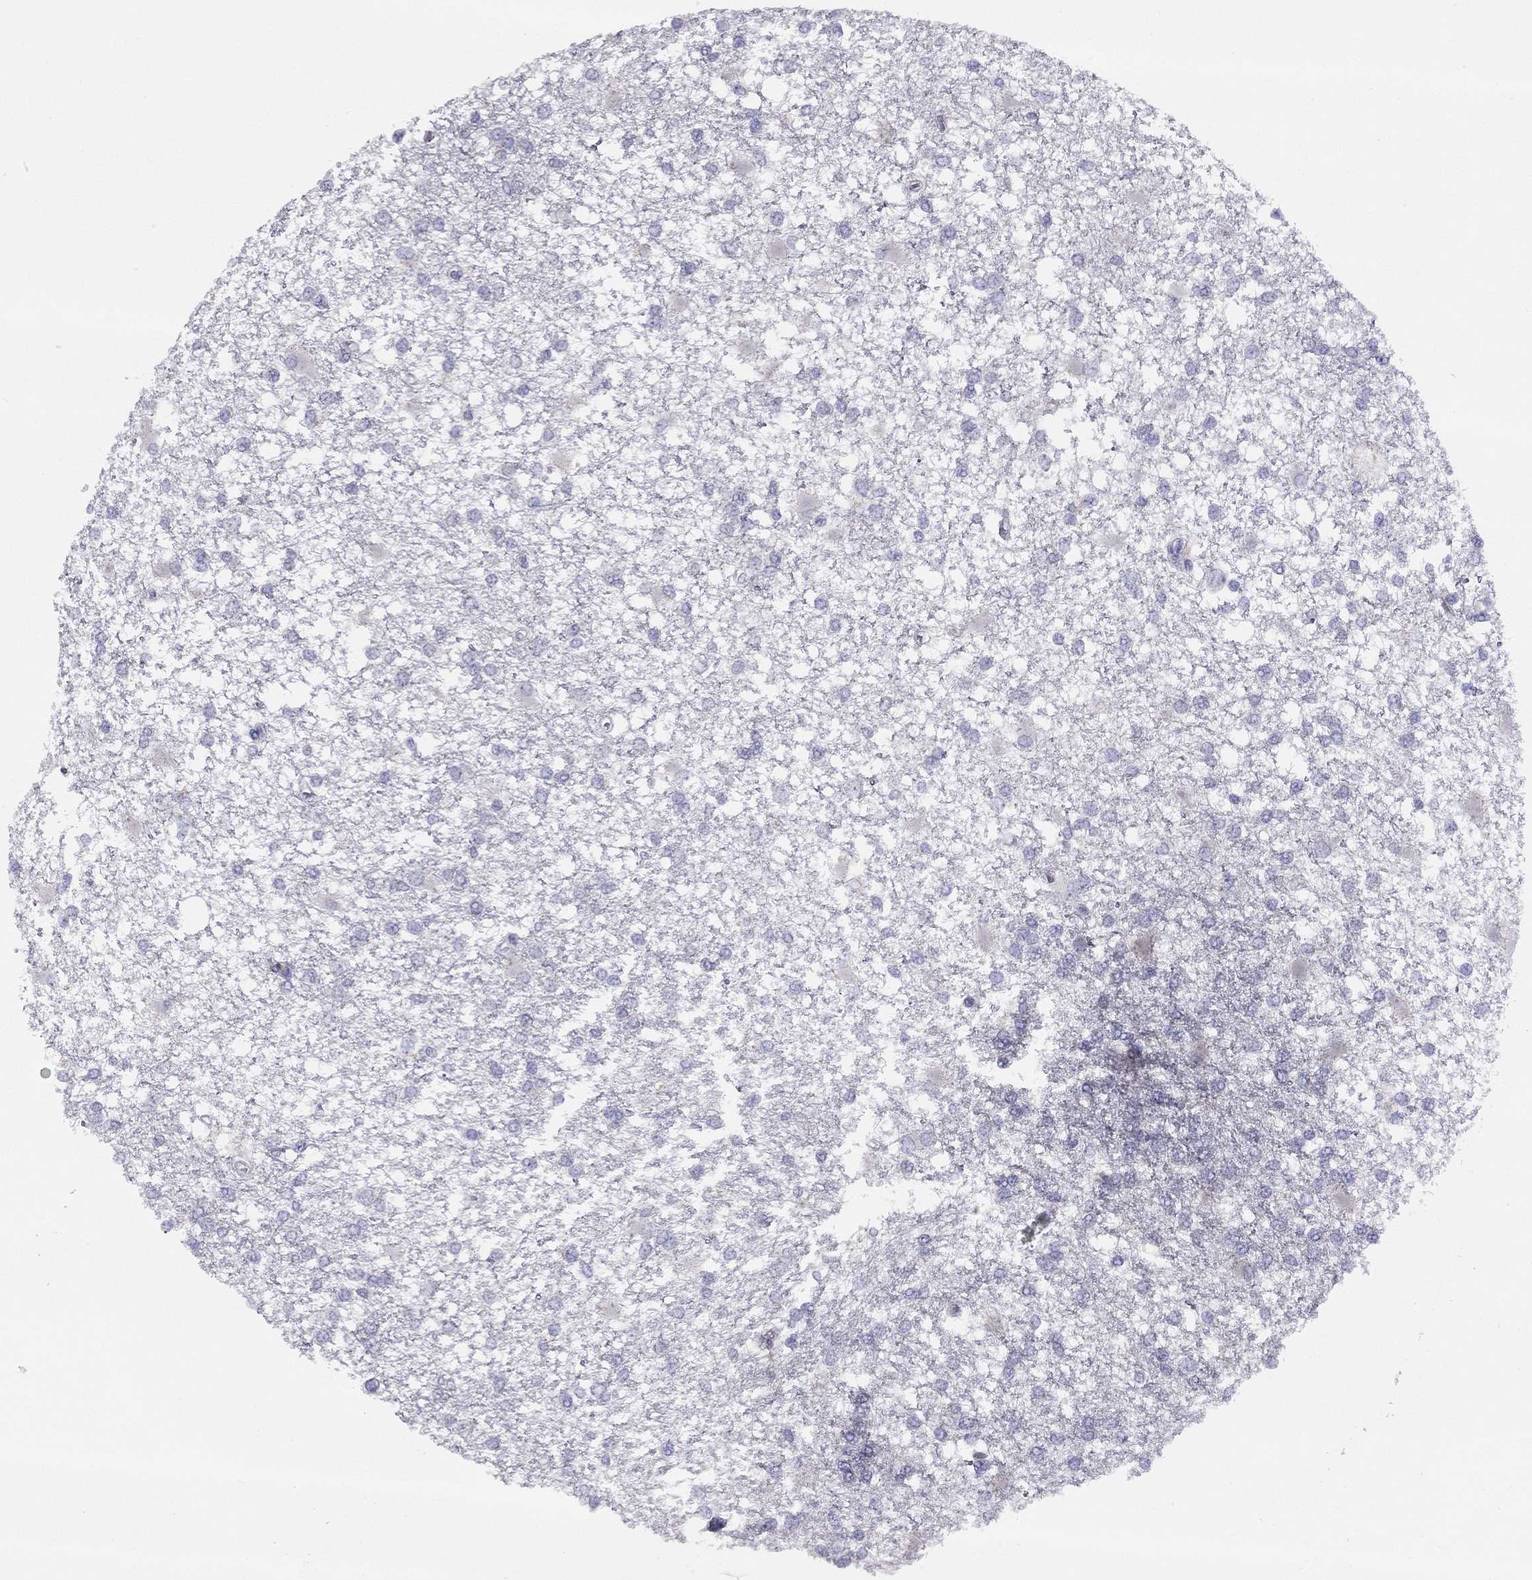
{"staining": {"intensity": "negative", "quantity": "none", "location": "none"}, "tissue": "glioma", "cell_type": "Tumor cells", "image_type": "cancer", "snomed": [{"axis": "morphology", "description": "Glioma, malignant, High grade"}, {"axis": "topography", "description": "Cerebral cortex"}], "caption": "A micrograph of human malignant glioma (high-grade) is negative for staining in tumor cells.", "gene": "CITED1", "patient": {"sex": "male", "age": 79}}